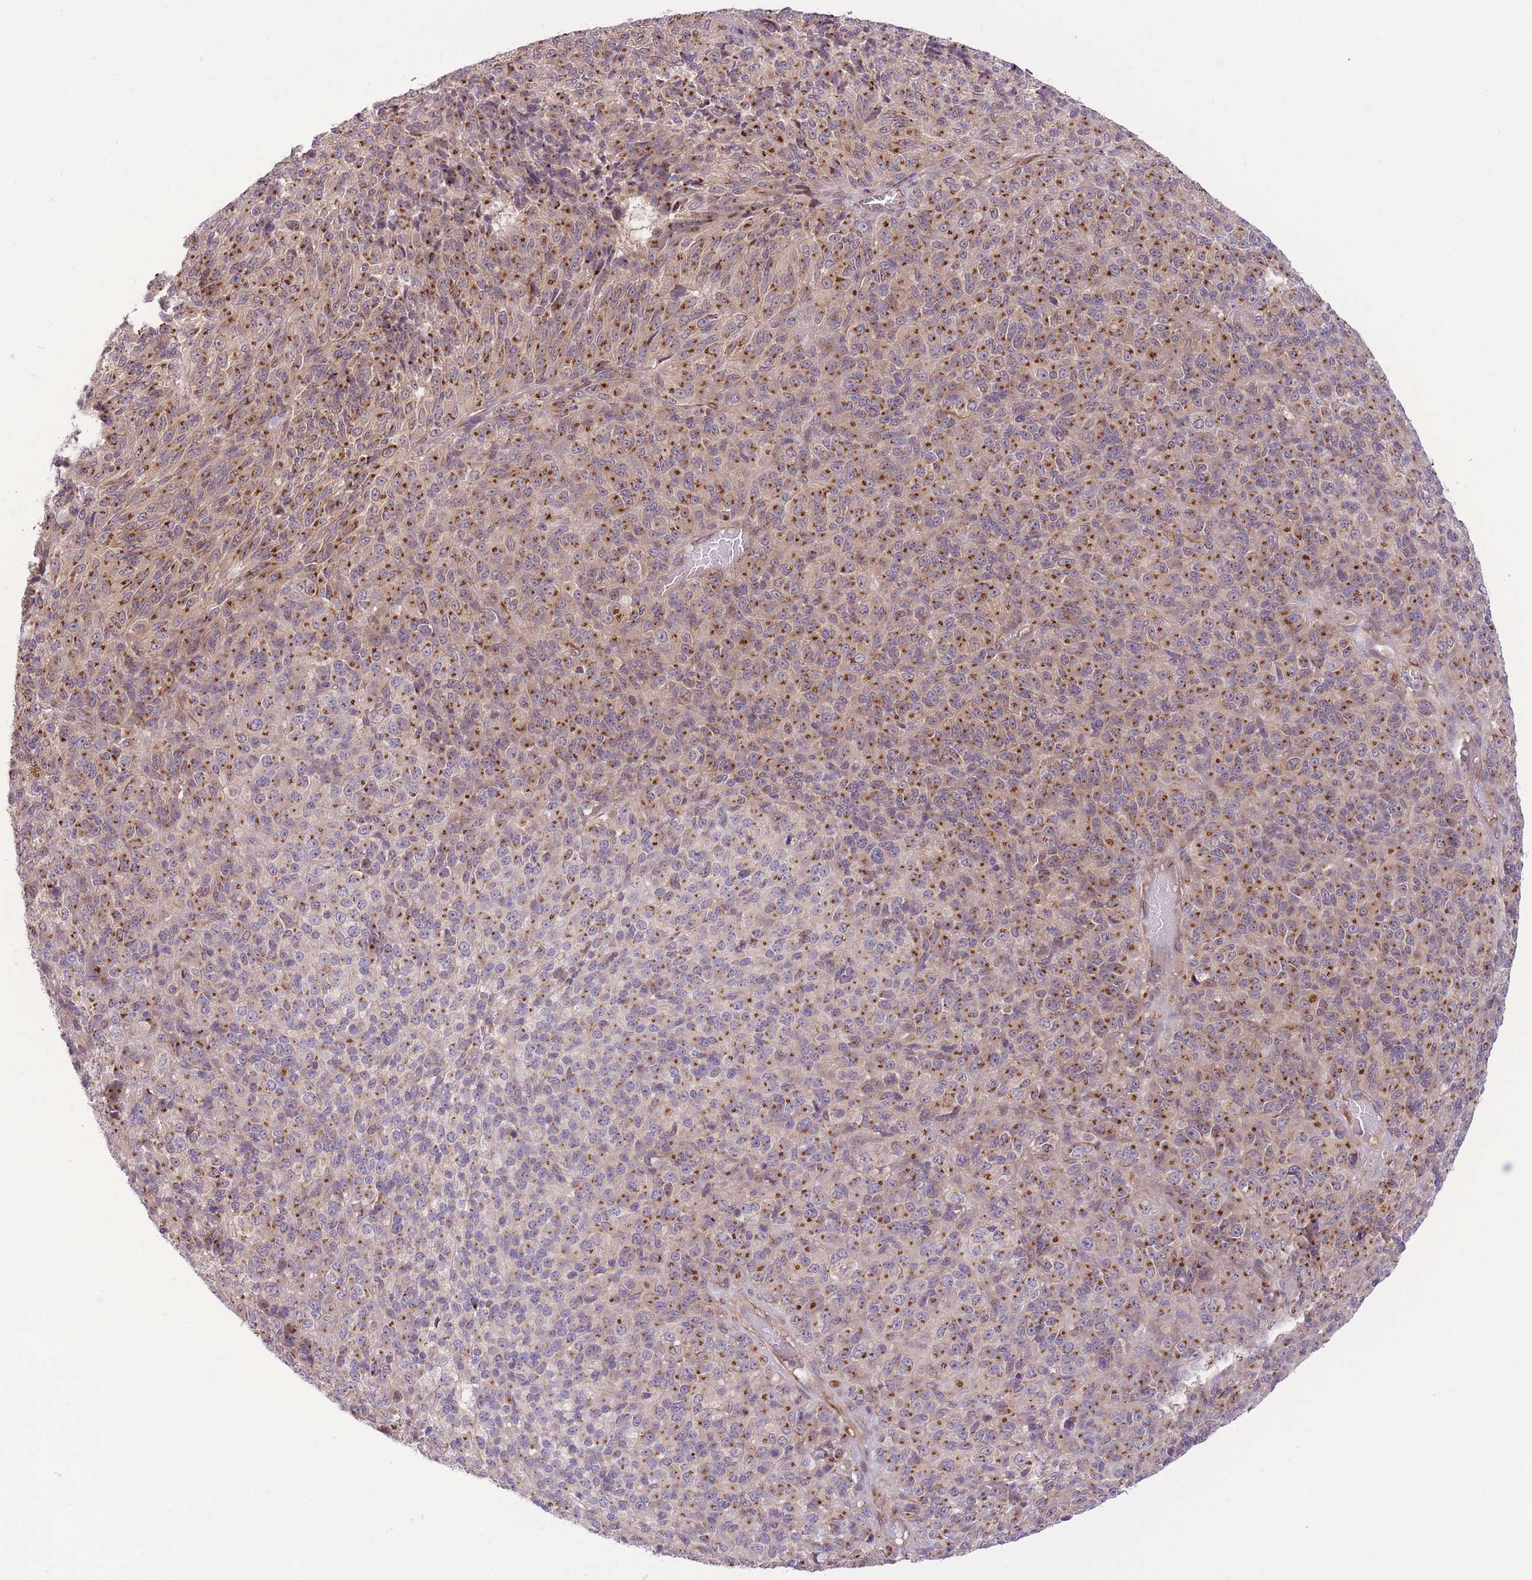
{"staining": {"intensity": "moderate", "quantity": ">75%", "location": "cytoplasmic/membranous"}, "tissue": "melanoma", "cell_type": "Tumor cells", "image_type": "cancer", "snomed": [{"axis": "morphology", "description": "Malignant melanoma, Metastatic site"}, {"axis": "topography", "description": "Brain"}], "caption": "Immunohistochemistry micrograph of malignant melanoma (metastatic site) stained for a protein (brown), which displays medium levels of moderate cytoplasmic/membranous staining in approximately >75% of tumor cells.", "gene": "ZBED5", "patient": {"sex": "female", "age": 56}}